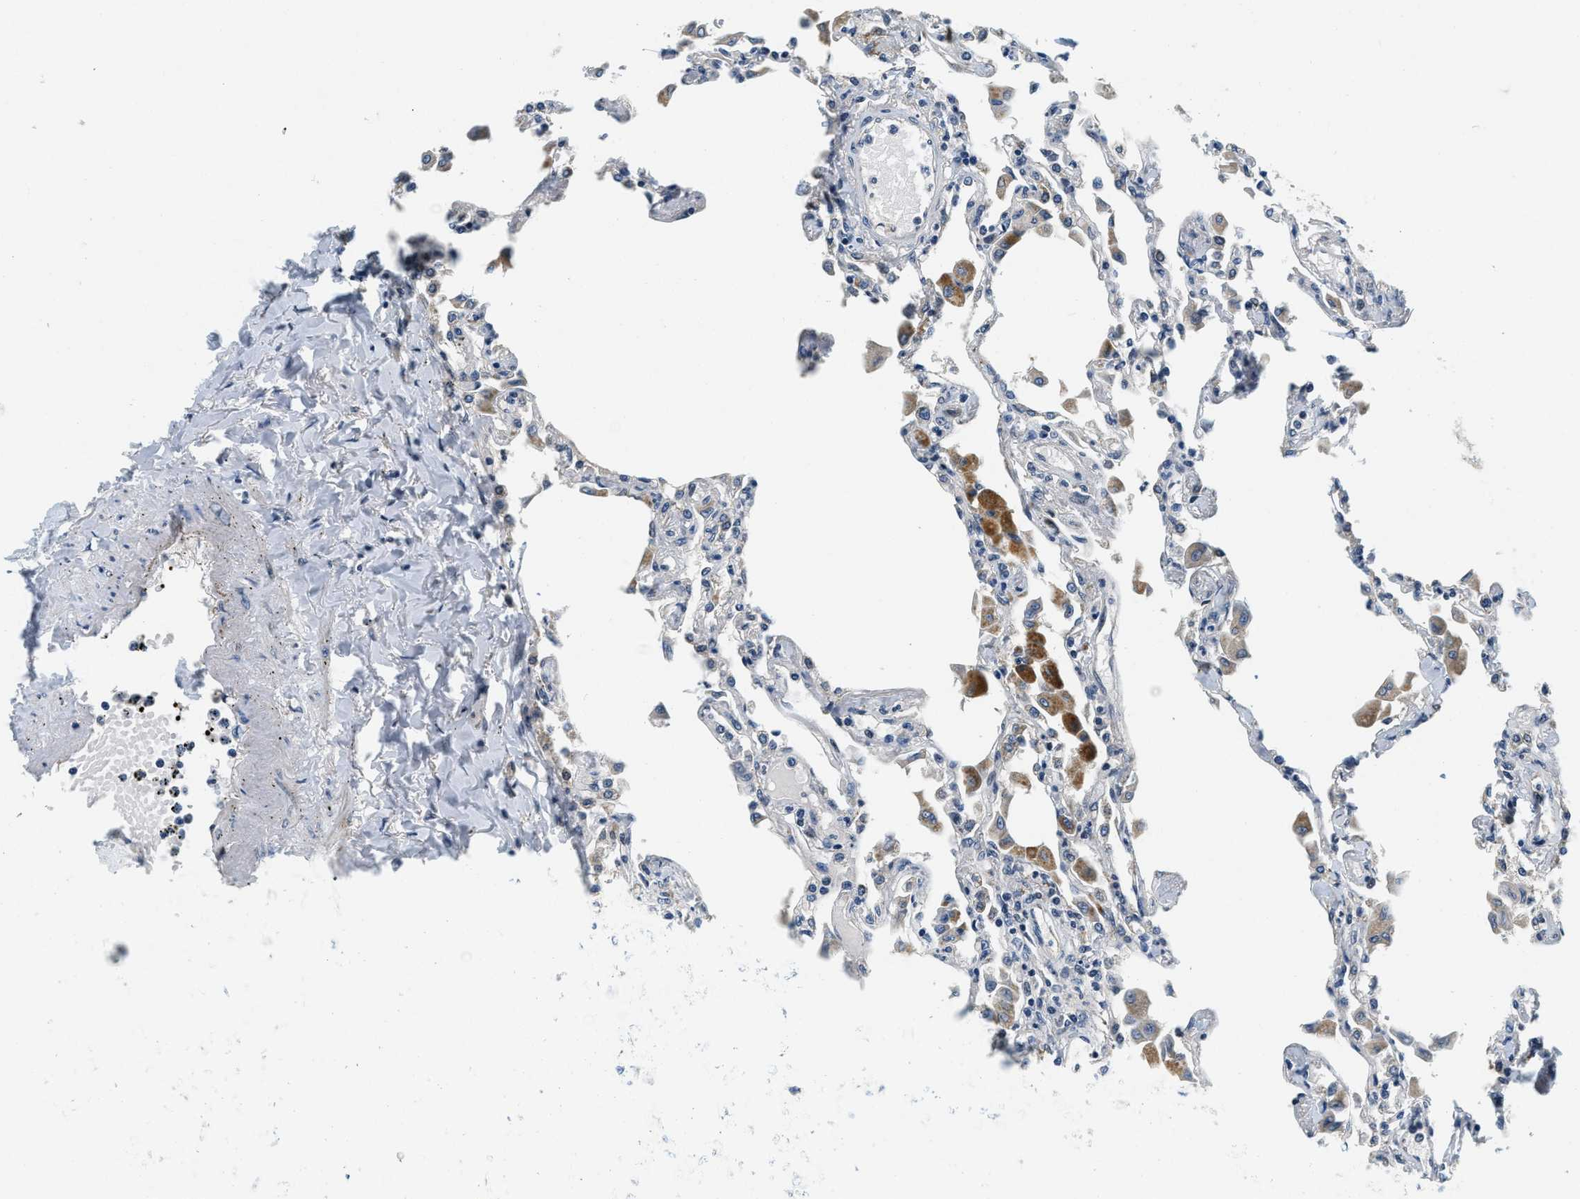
{"staining": {"intensity": "negative", "quantity": "none", "location": "none"}, "tissue": "lung", "cell_type": "Alveolar cells", "image_type": "normal", "snomed": [{"axis": "morphology", "description": "Normal tissue, NOS"}, {"axis": "topography", "description": "Bronchus"}, {"axis": "topography", "description": "Lung"}], "caption": "Immunohistochemical staining of unremarkable lung demonstrates no significant staining in alveolar cells. (Immunohistochemistry (ihc), brightfield microscopy, high magnification).", "gene": "YAE1", "patient": {"sex": "female", "age": 49}}